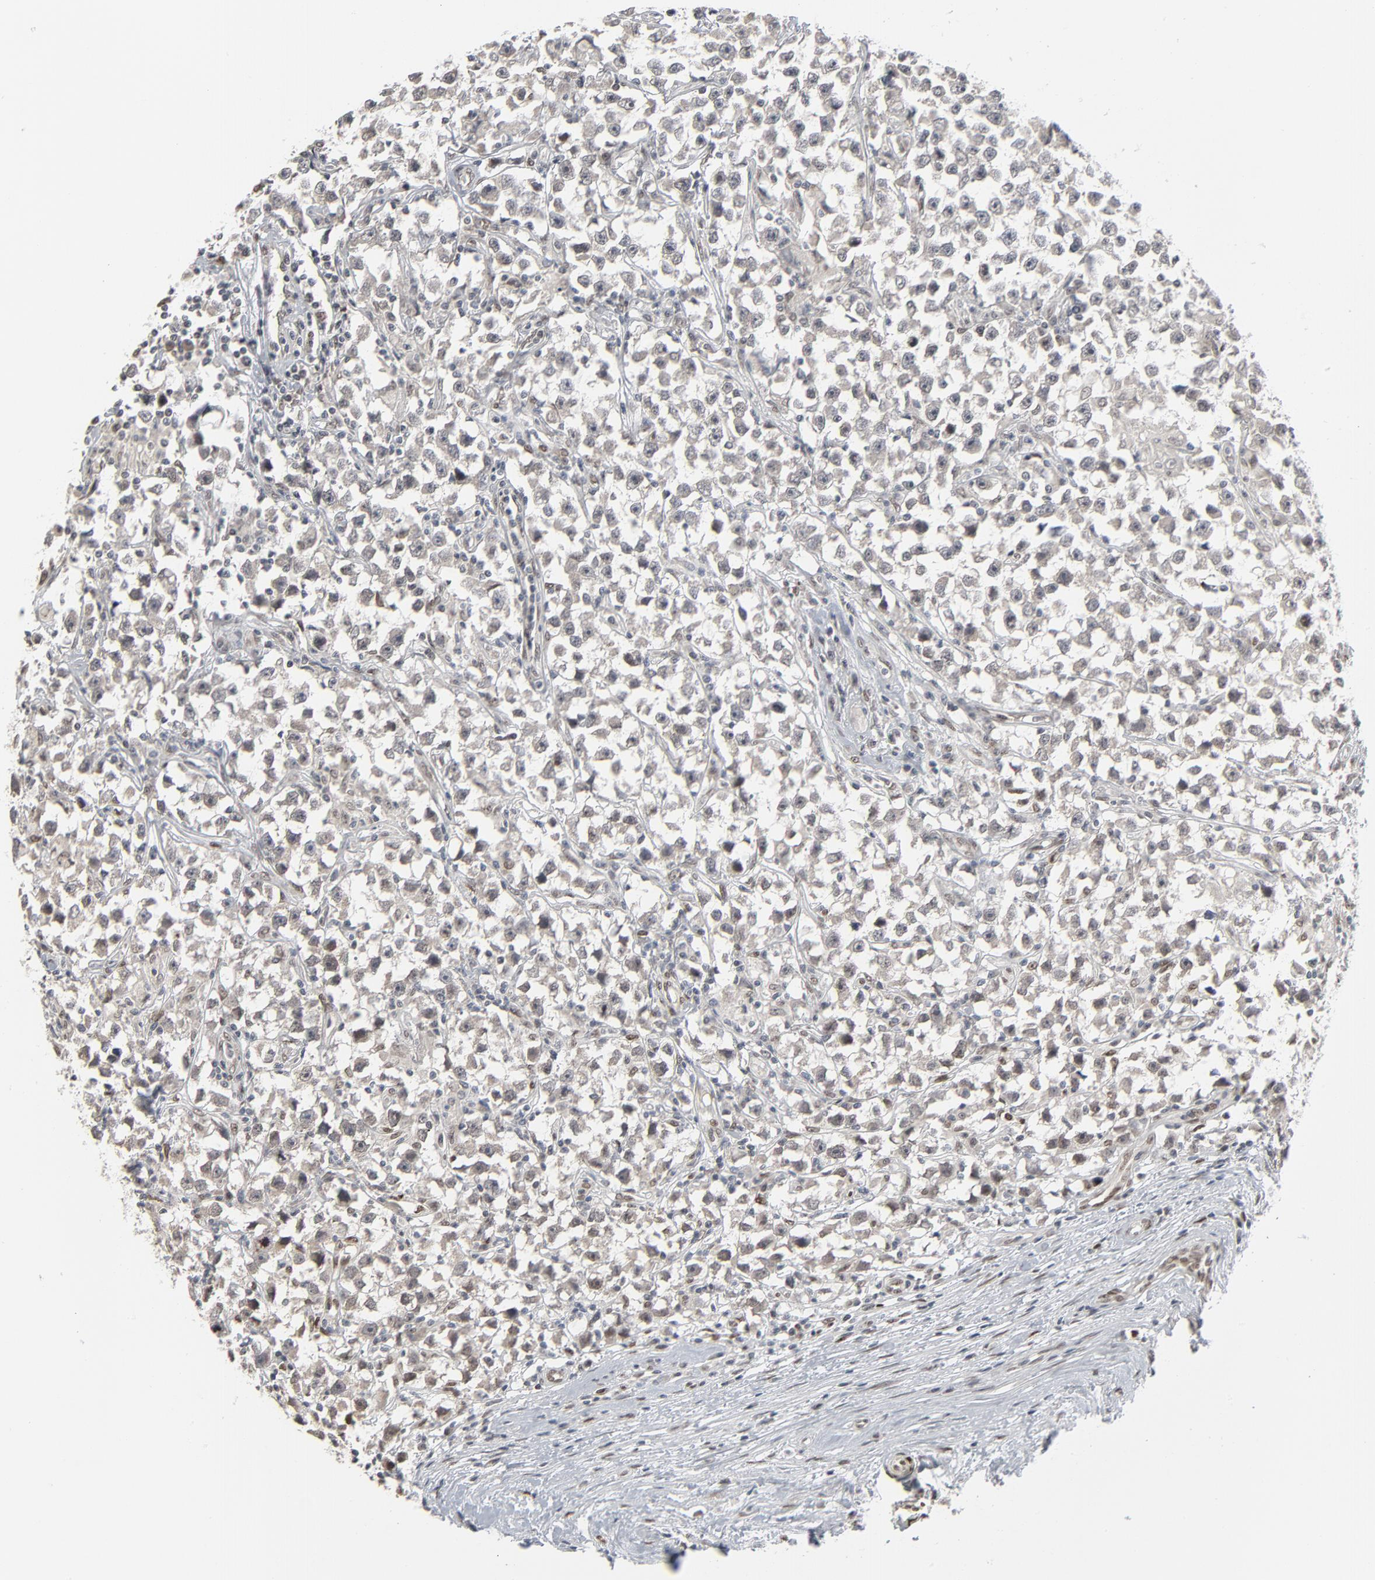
{"staining": {"intensity": "negative", "quantity": "none", "location": "none"}, "tissue": "testis cancer", "cell_type": "Tumor cells", "image_type": "cancer", "snomed": [{"axis": "morphology", "description": "Seminoma, NOS"}, {"axis": "topography", "description": "Testis"}], "caption": "Tumor cells are negative for protein expression in human testis cancer.", "gene": "CUX1", "patient": {"sex": "male", "age": 33}}